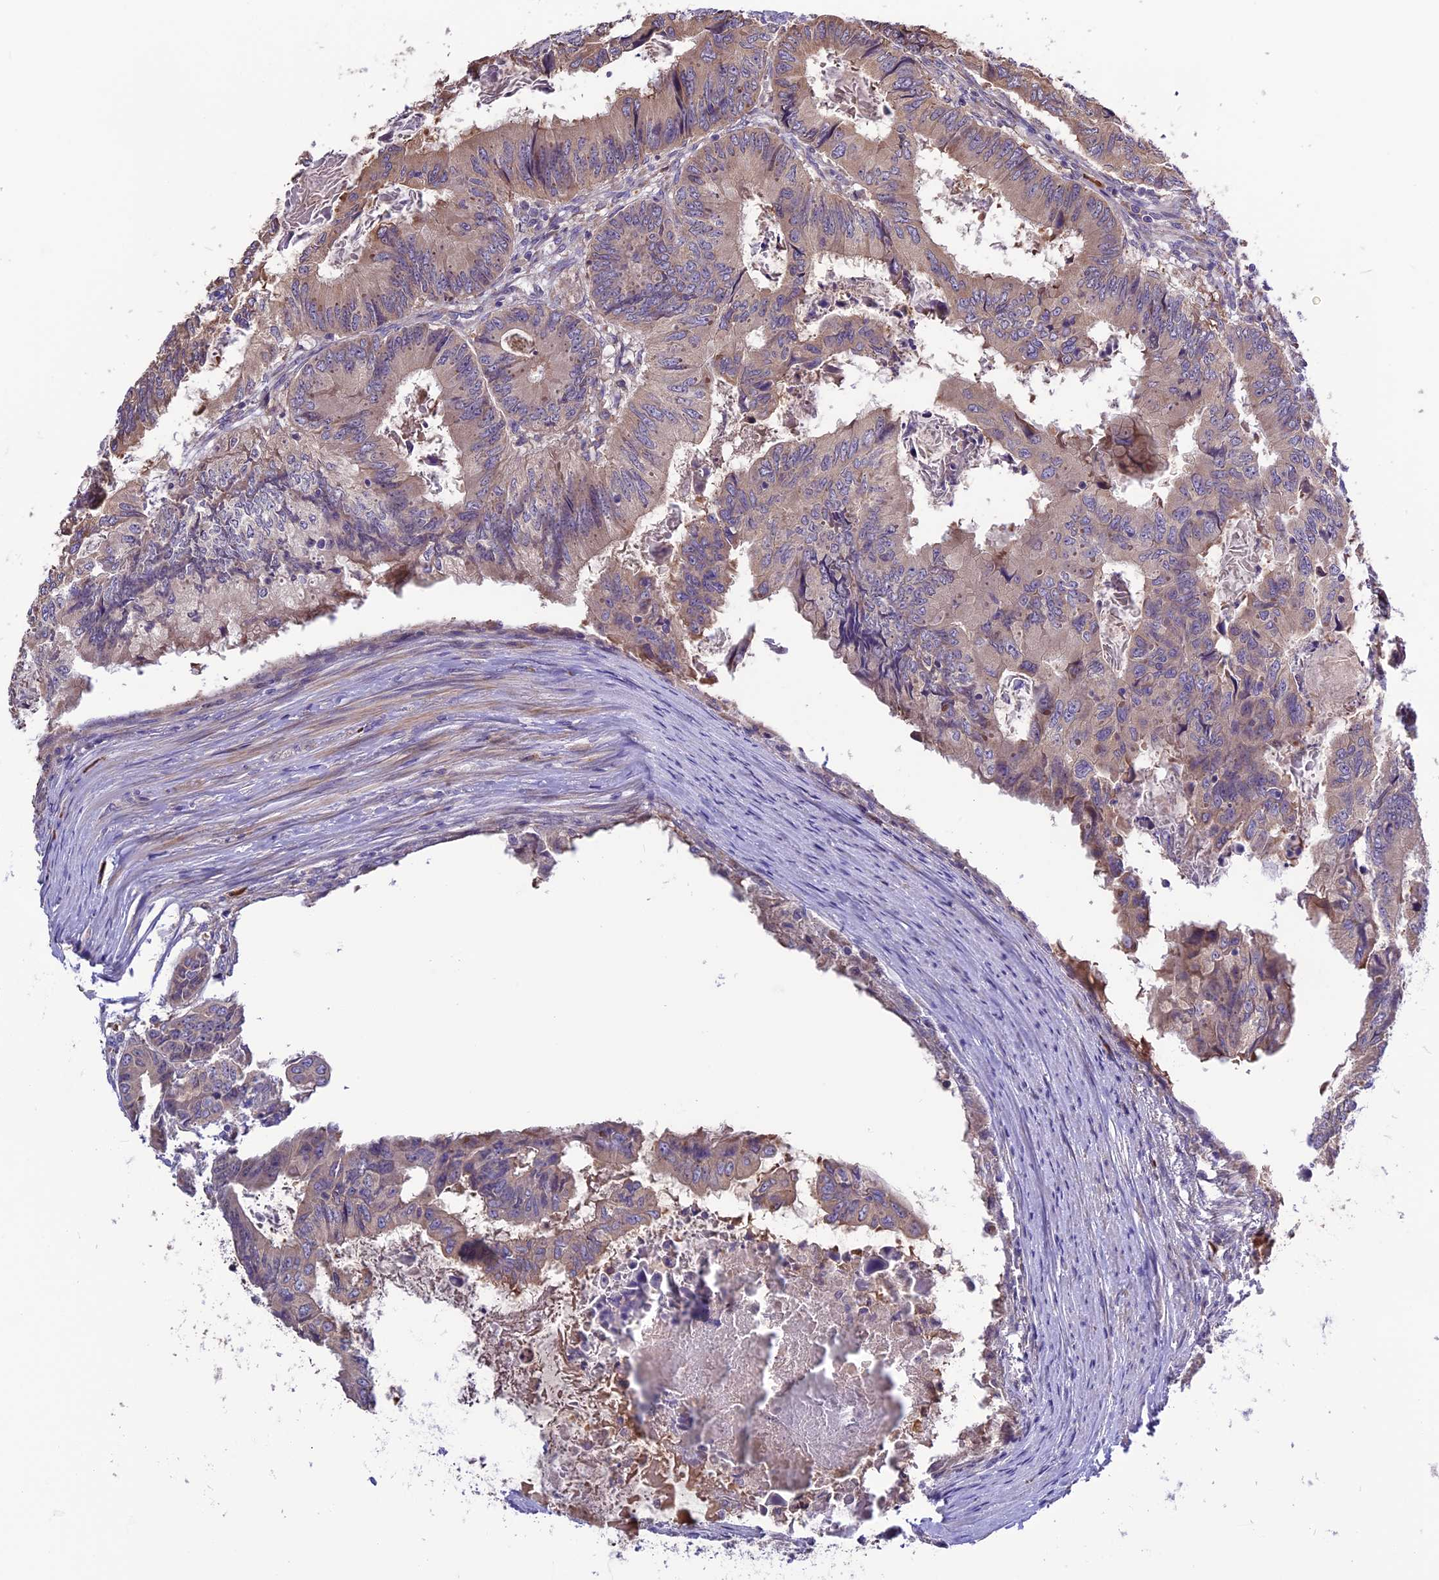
{"staining": {"intensity": "weak", "quantity": ">75%", "location": "cytoplasmic/membranous"}, "tissue": "colorectal cancer", "cell_type": "Tumor cells", "image_type": "cancer", "snomed": [{"axis": "morphology", "description": "Adenocarcinoma, NOS"}, {"axis": "topography", "description": "Colon"}], "caption": "Brown immunohistochemical staining in colorectal adenocarcinoma reveals weak cytoplasmic/membranous positivity in about >75% of tumor cells.", "gene": "ABCC10", "patient": {"sex": "male", "age": 85}}